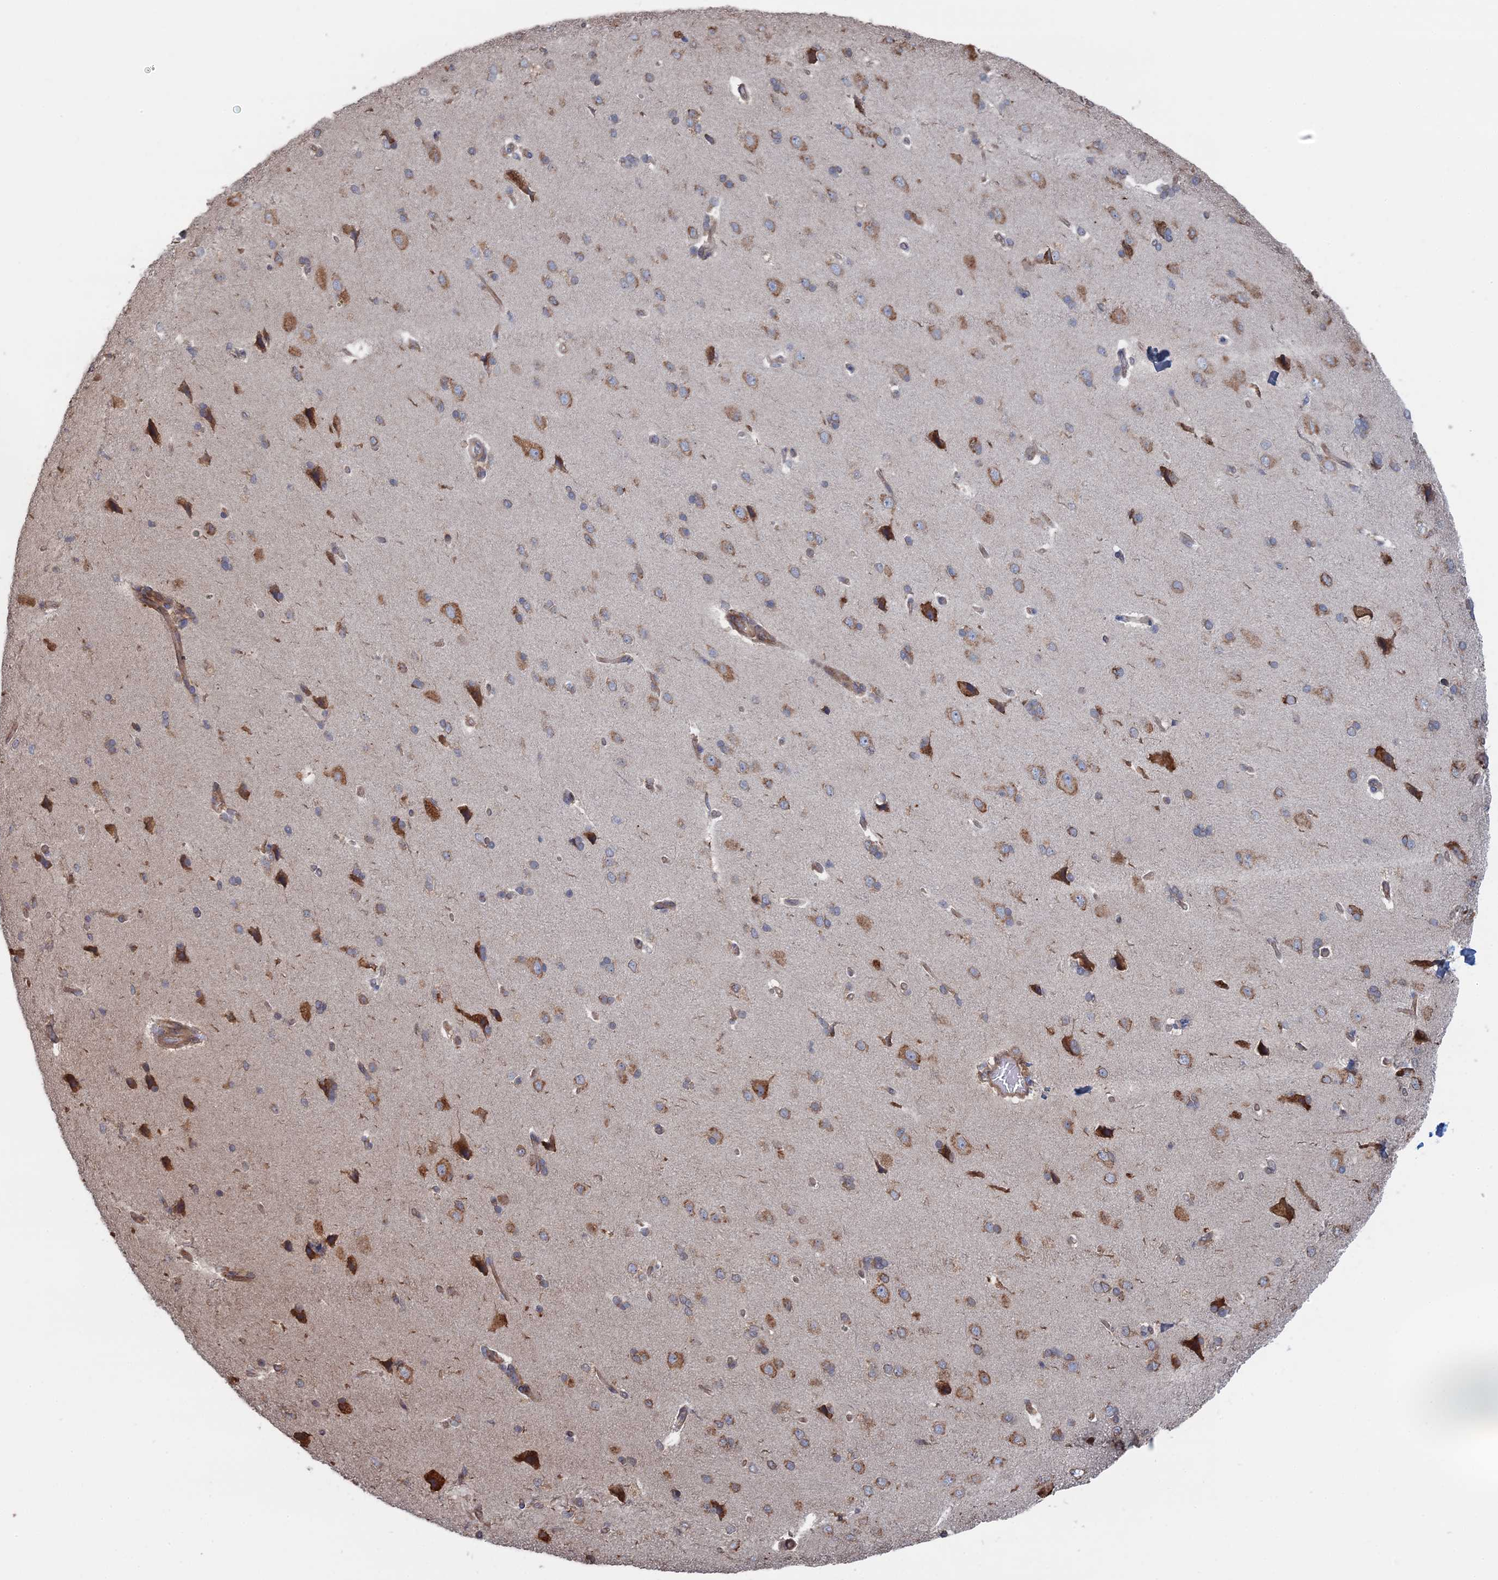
{"staining": {"intensity": "moderate", "quantity": ">75%", "location": "cytoplasmic/membranous"}, "tissue": "cerebral cortex", "cell_type": "Endothelial cells", "image_type": "normal", "snomed": [{"axis": "morphology", "description": "Normal tissue, NOS"}, {"axis": "topography", "description": "Cerebral cortex"}], "caption": "Protein expression by immunohistochemistry displays moderate cytoplasmic/membranous positivity in about >75% of endothelial cells in normal cerebral cortex. The staining was performed using DAB to visualize the protein expression in brown, while the nuclei were stained in blue with hematoxylin (Magnification: 20x).", "gene": "BPIFB6", "patient": {"sex": "male", "age": 62}}